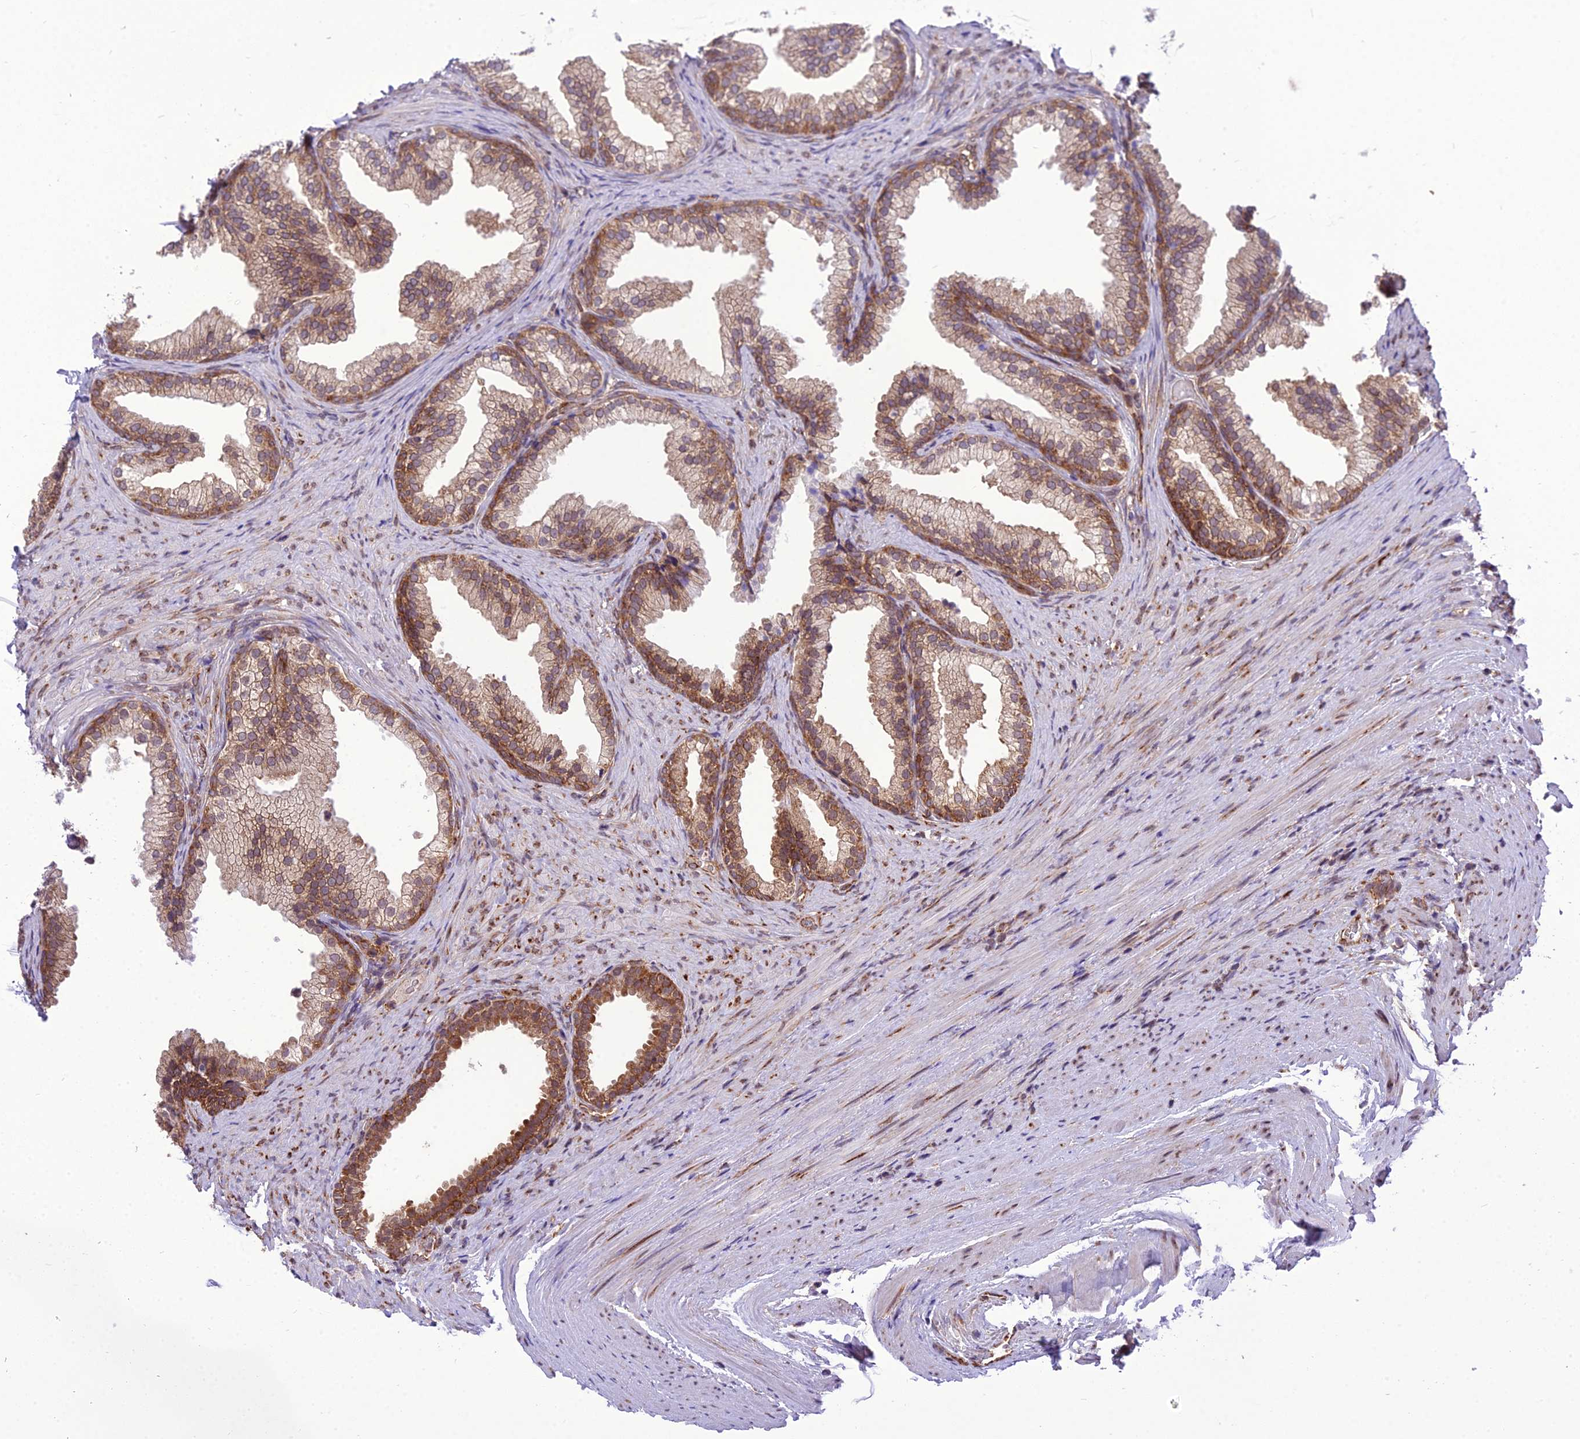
{"staining": {"intensity": "moderate", "quantity": ">75%", "location": "cytoplasmic/membranous"}, "tissue": "prostate", "cell_type": "Glandular cells", "image_type": "normal", "snomed": [{"axis": "morphology", "description": "Normal tissue, NOS"}, {"axis": "topography", "description": "Prostate"}], "caption": "This is an image of immunohistochemistry staining of benign prostate, which shows moderate staining in the cytoplasmic/membranous of glandular cells.", "gene": "DHCR7", "patient": {"sex": "male", "age": 76}}